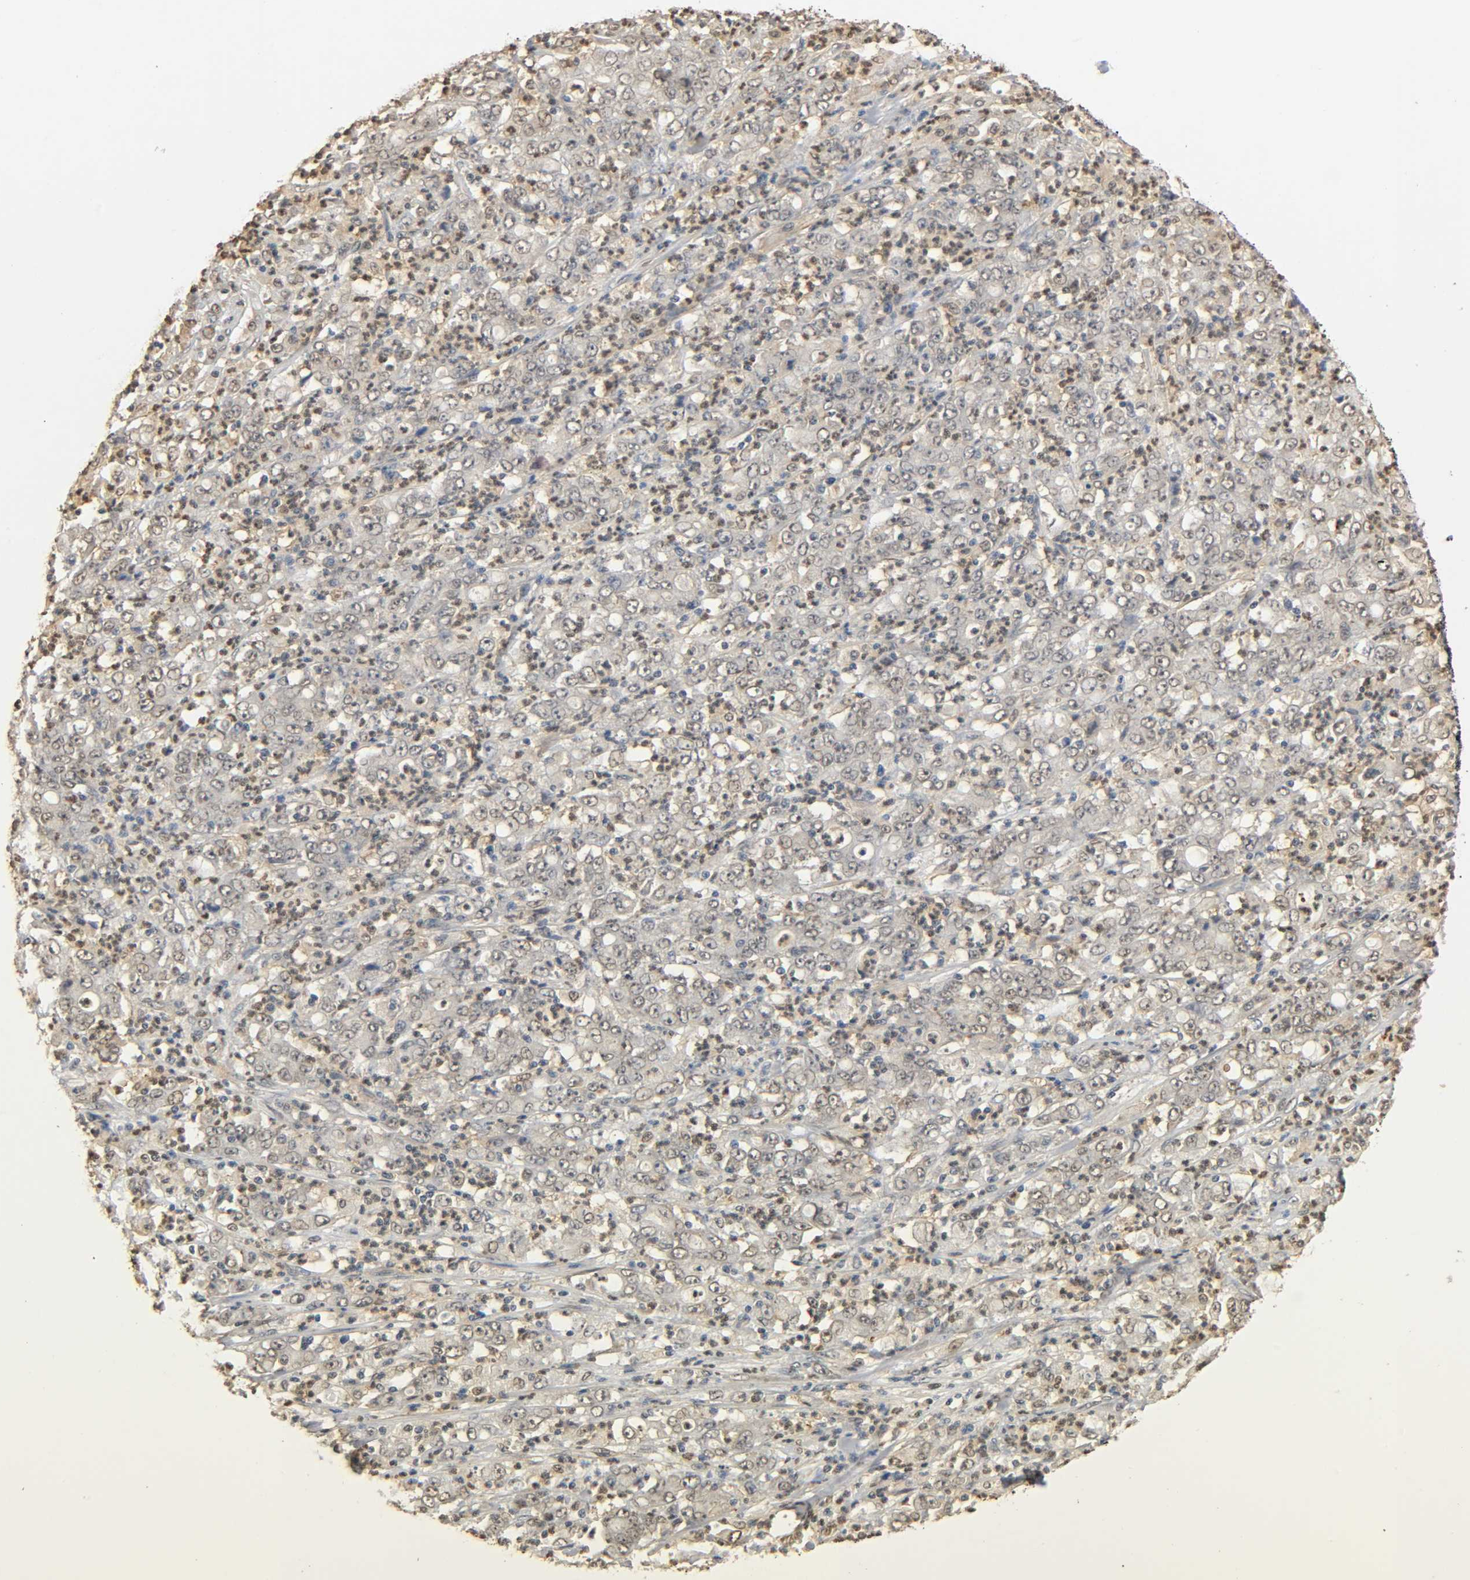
{"staining": {"intensity": "negative", "quantity": "none", "location": "none"}, "tissue": "stomach cancer", "cell_type": "Tumor cells", "image_type": "cancer", "snomed": [{"axis": "morphology", "description": "Adenocarcinoma, NOS"}, {"axis": "topography", "description": "Stomach, lower"}], "caption": "An immunohistochemistry (IHC) micrograph of adenocarcinoma (stomach) is shown. There is no staining in tumor cells of adenocarcinoma (stomach). Brightfield microscopy of immunohistochemistry (IHC) stained with DAB (brown) and hematoxylin (blue), captured at high magnification.", "gene": "ZFPM2", "patient": {"sex": "female", "age": 71}}